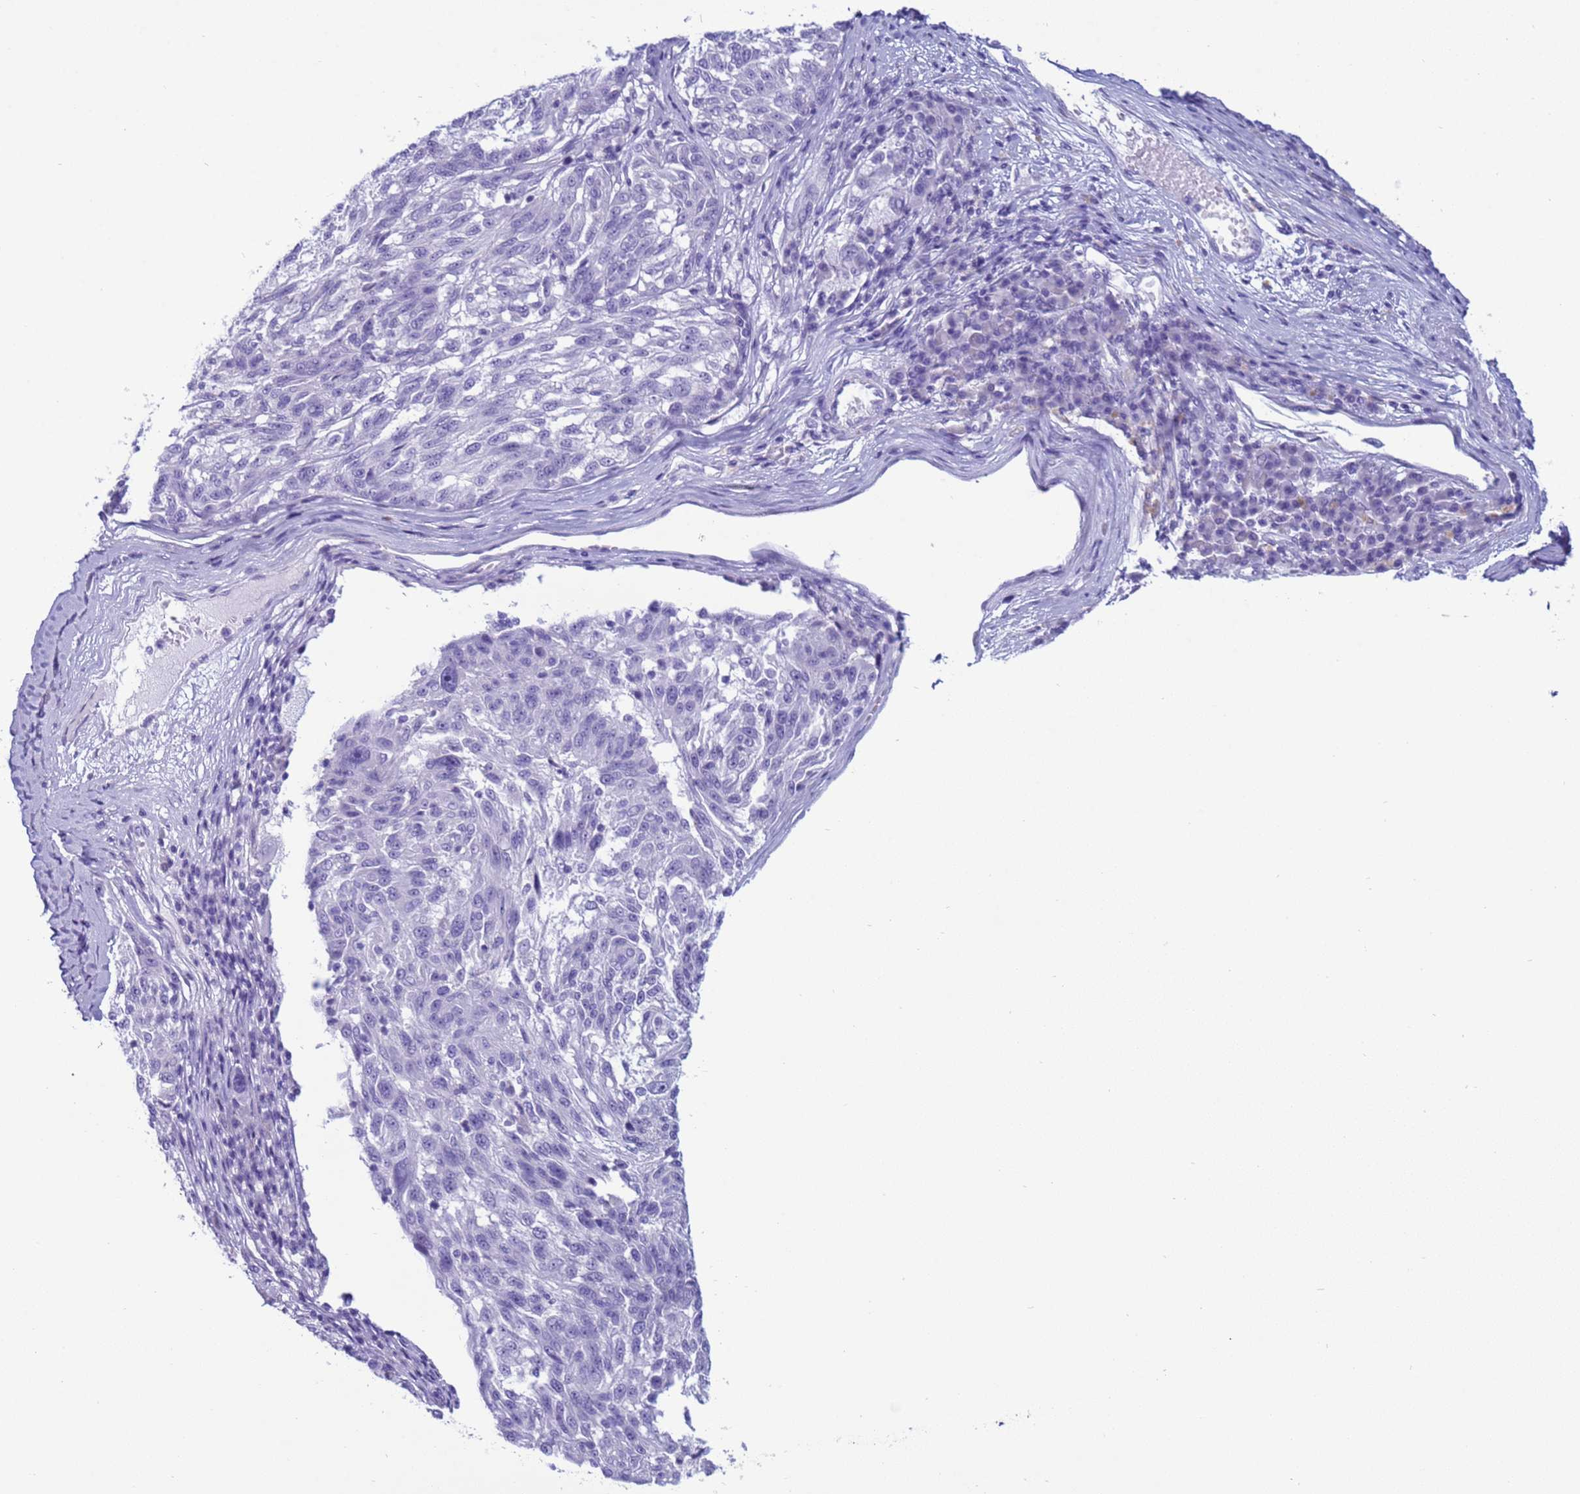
{"staining": {"intensity": "negative", "quantity": "none", "location": "none"}, "tissue": "melanoma", "cell_type": "Tumor cells", "image_type": "cancer", "snomed": [{"axis": "morphology", "description": "Malignant melanoma, NOS"}, {"axis": "topography", "description": "Skin"}], "caption": "Micrograph shows no significant protein expression in tumor cells of malignant melanoma. The staining is performed using DAB (3,3'-diaminobenzidine) brown chromogen with nuclei counter-stained in using hematoxylin.", "gene": "CST4", "patient": {"sex": "male", "age": 53}}